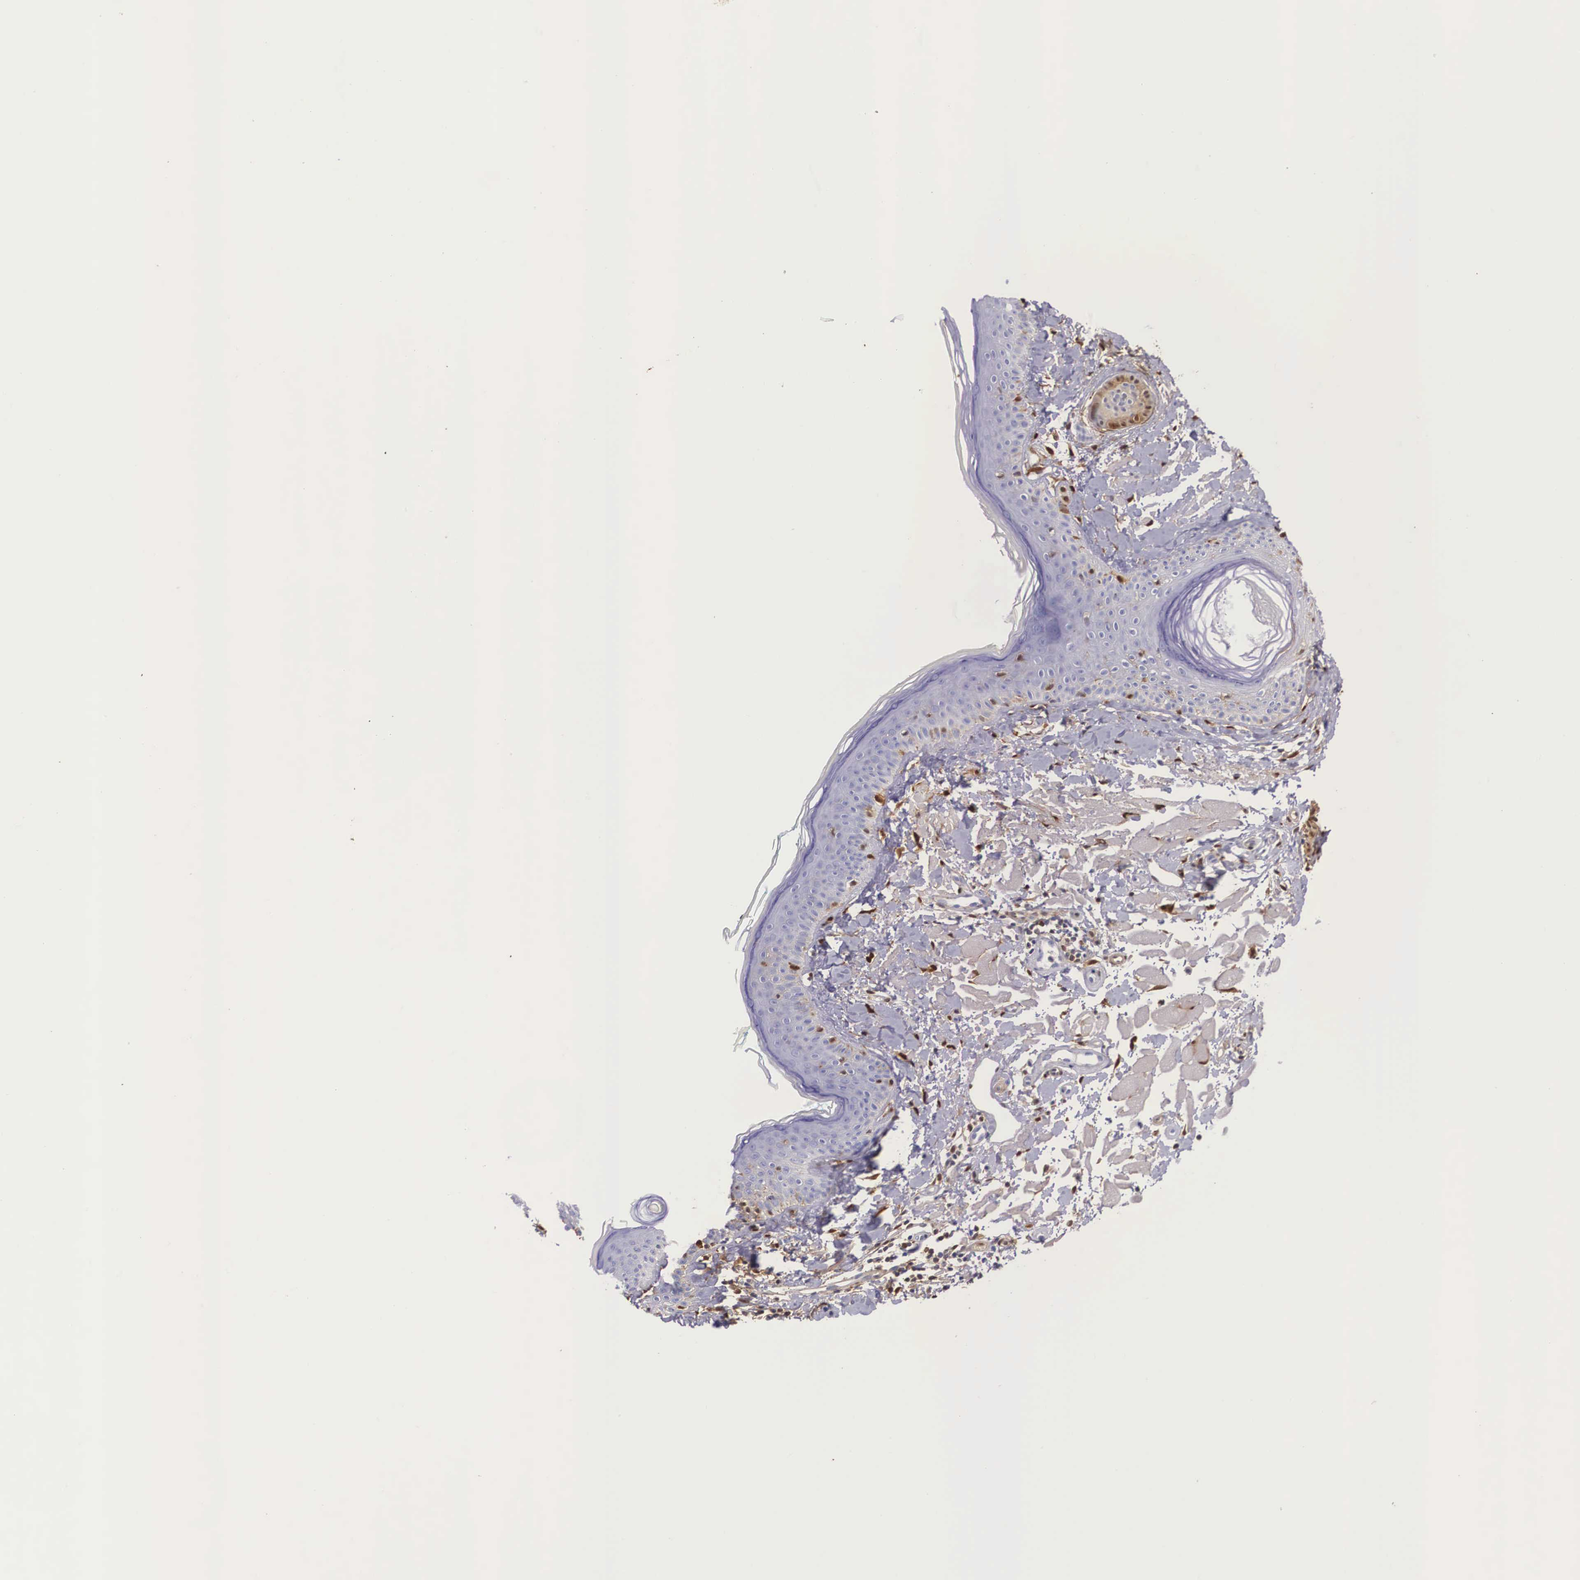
{"staining": {"intensity": "moderate", "quantity": ">75%", "location": "cytoplasmic/membranous"}, "tissue": "skin", "cell_type": "Fibroblasts", "image_type": "normal", "snomed": [{"axis": "morphology", "description": "Normal tissue, NOS"}, {"axis": "topography", "description": "Skin"}], "caption": "Unremarkable skin exhibits moderate cytoplasmic/membranous staining in about >75% of fibroblasts, visualized by immunohistochemistry.", "gene": "LGALS1", "patient": {"sex": "male", "age": 86}}